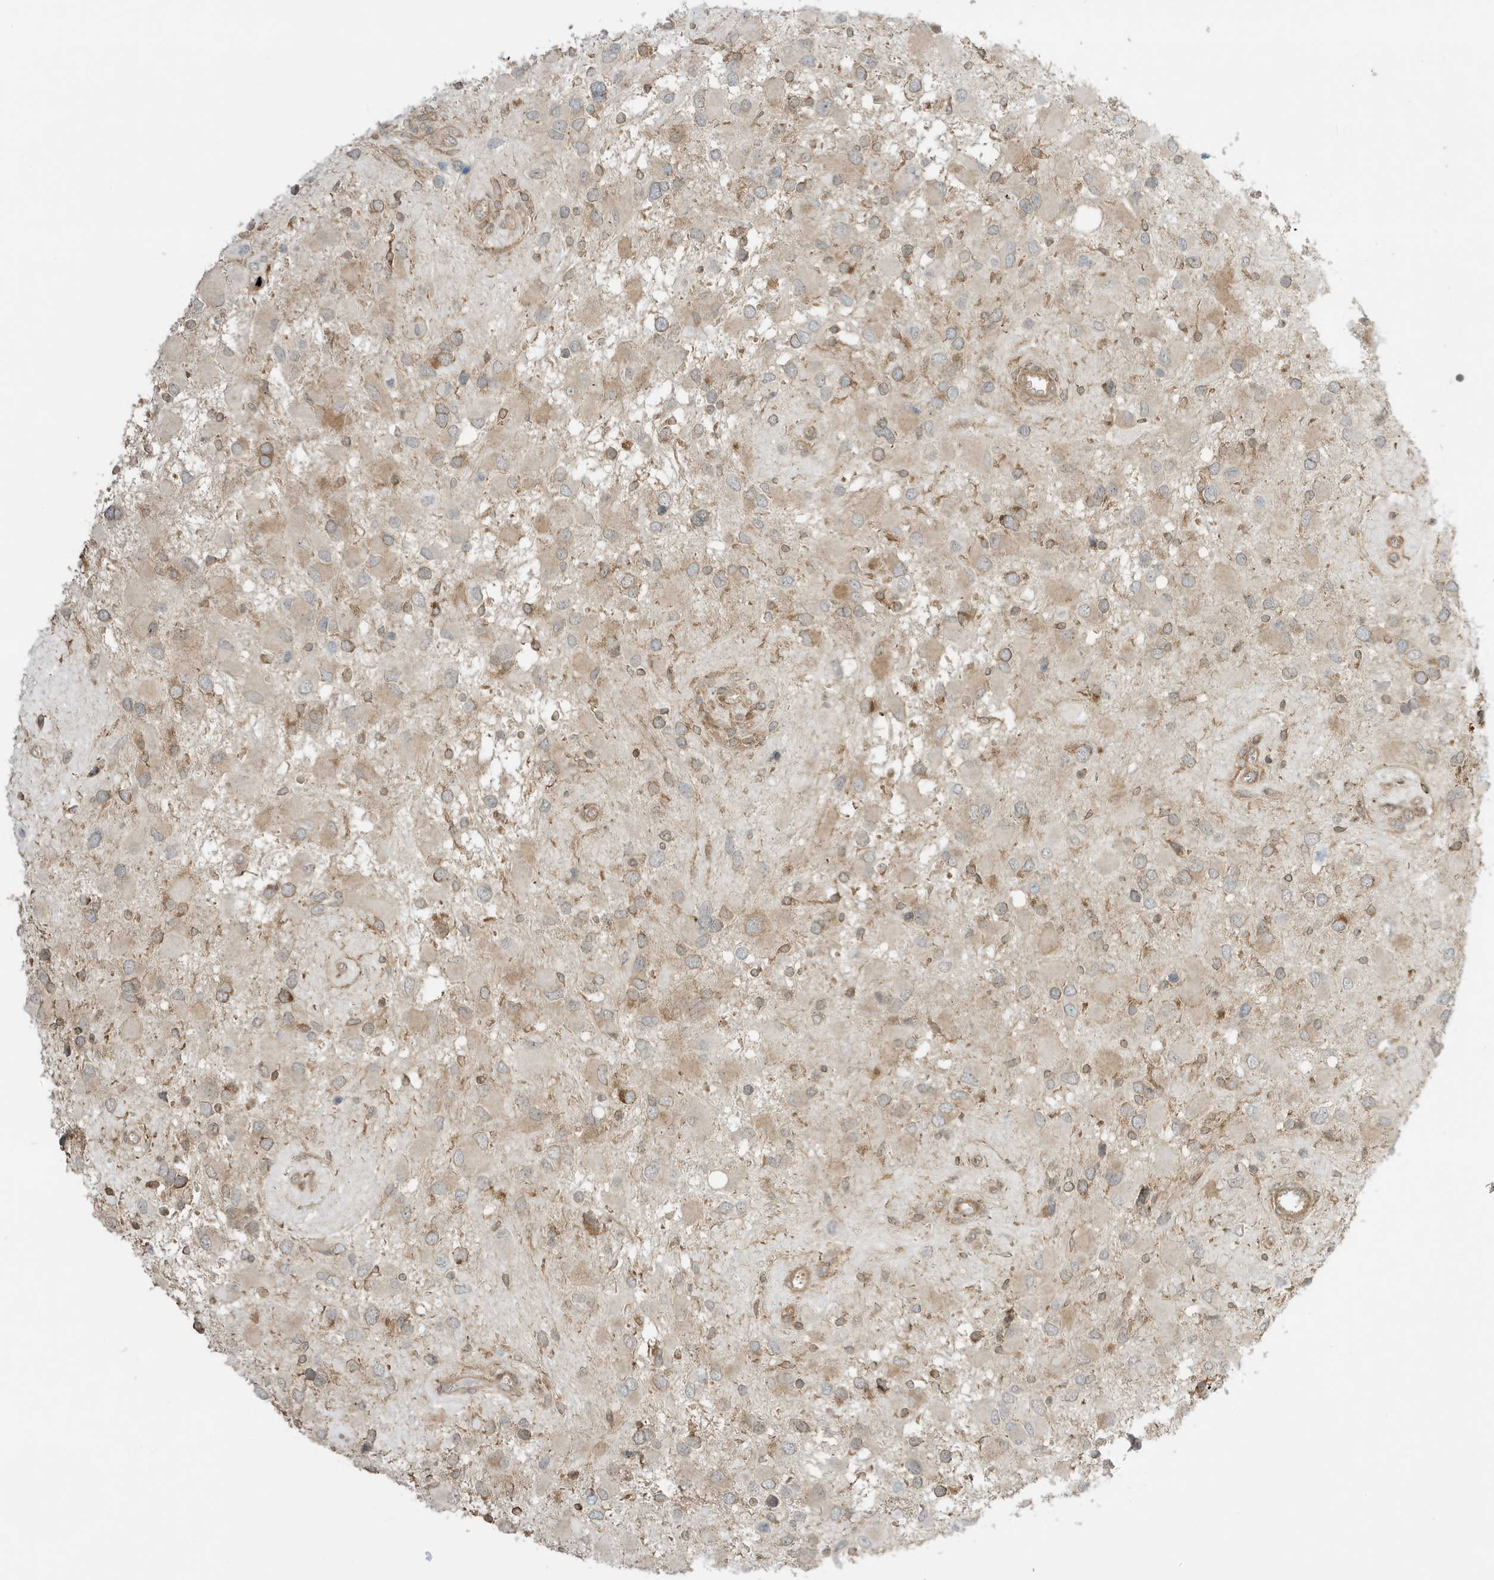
{"staining": {"intensity": "weak", "quantity": "25%-75%", "location": "cytoplasmic/membranous"}, "tissue": "glioma", "cell_type": "Tumor cells", "image_type": "cancer", "snomed": [{"axis": "morphology", "description": "Glioma, malignant, High grade"}, {"axis": "topography", "description": "Brain"}], "caption": "Malignant high-grade glioma stained with immunohistochemistry (IHC) displays weak cytoplasmic/membranous positivity in about 25%-75% of tumor cells. (brown staining indicates protein expression, while blue staining denotes nuclei).", "gene": "SCARF2", "patient": {"sex": "male", "age": 53}}